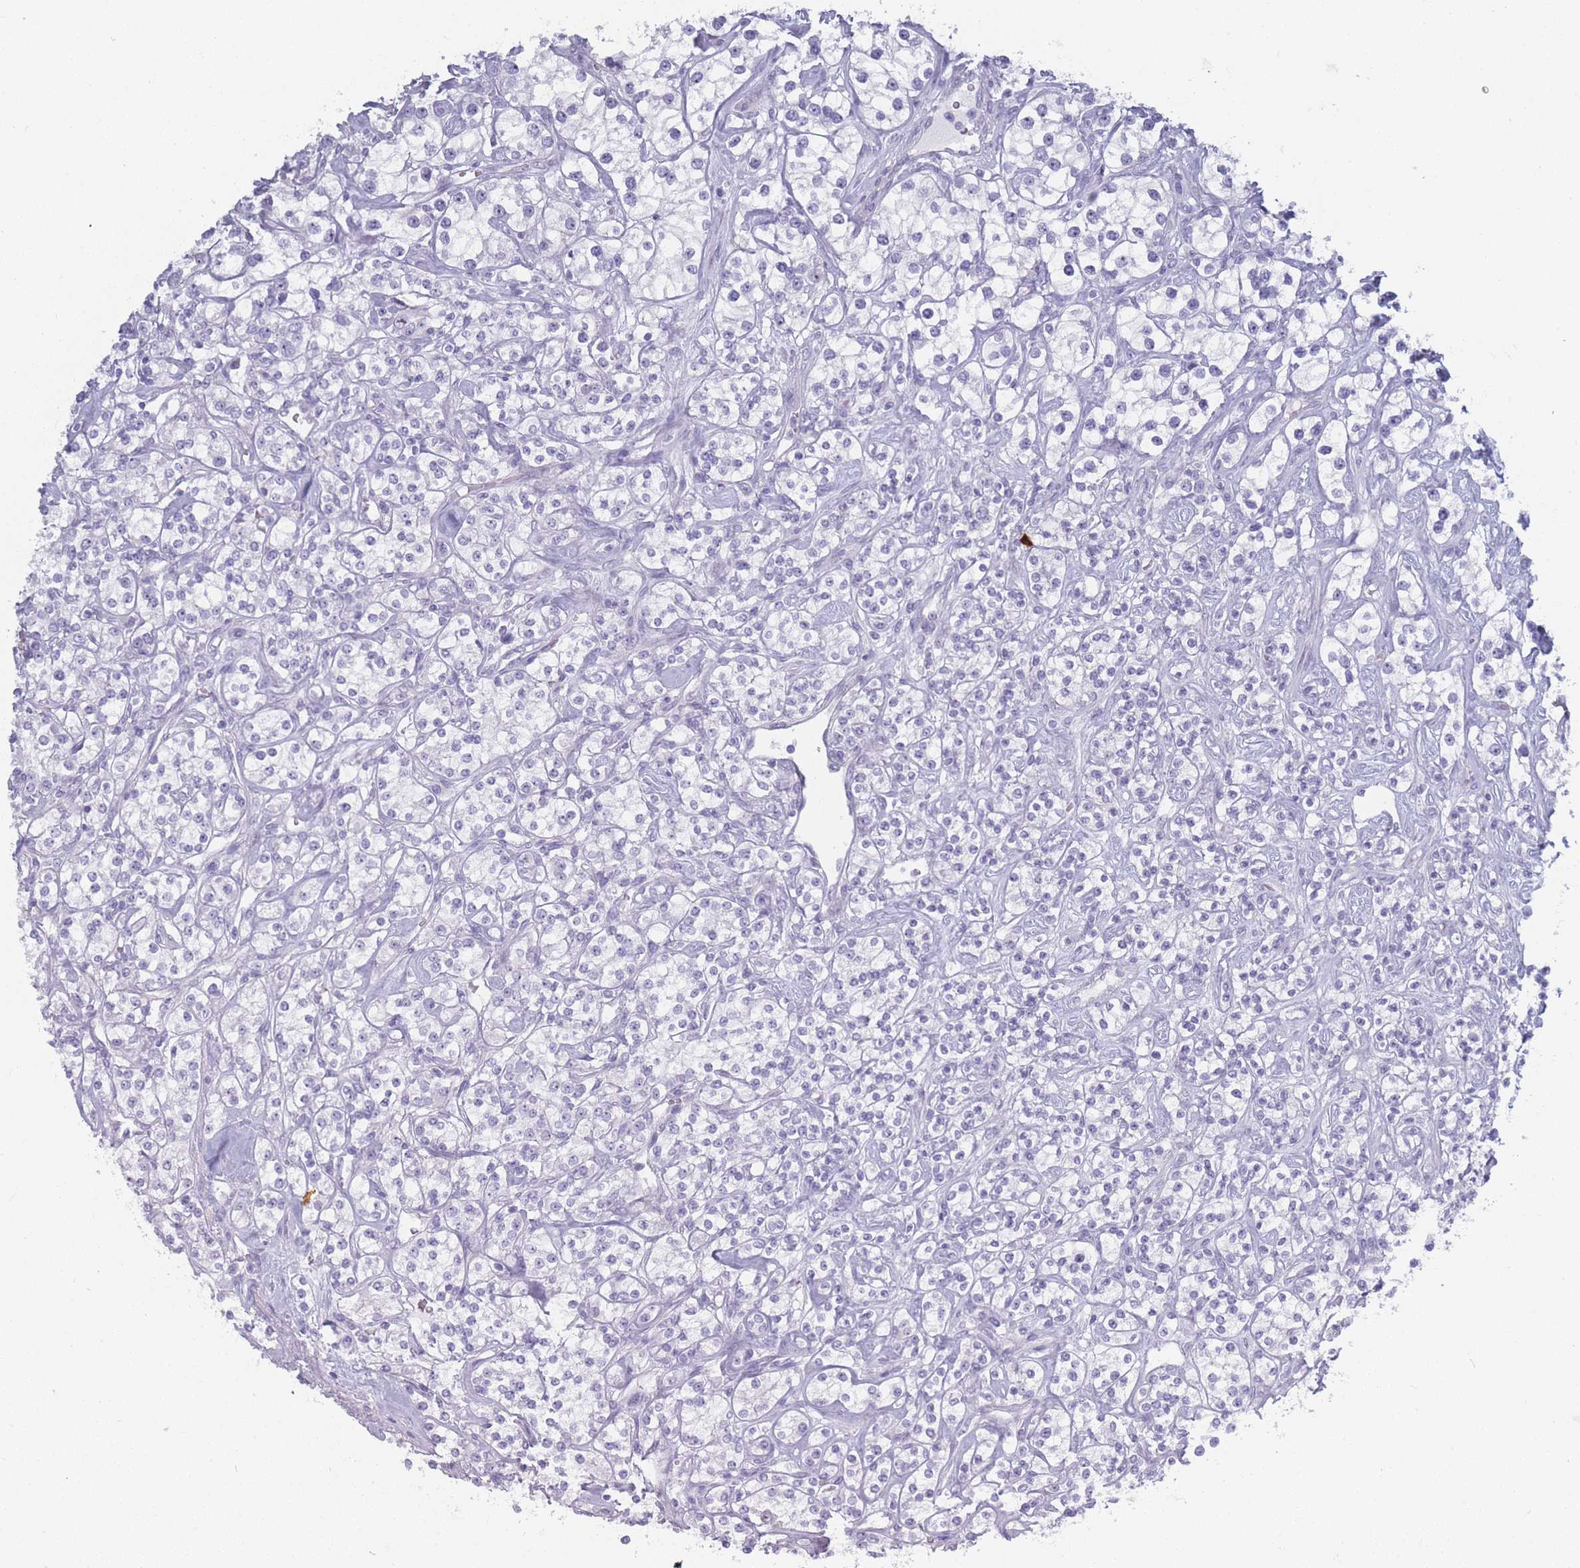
{"staining": {"intensity": "negative", "quantity": "none", "location": "none"}, "tissue": "renal cancer", "cell_type": "Tumor cells", "image_type": "cancer", "snomed": [{"axis": "morphology", "description": "Adenocarcinoma, NOS"}, {"axis": "topography", "description": "Kidney"}], "caption": "Tumor cells show no significant protein positivity in renal adenocarcinoma. Brightfield microscopy of IHC stained with DAB (3,3'-diaminobenzidine) (brown) and hematoxylin (blue), captured at high magnification.", "gene": "ROS1", "patient": {"sex": "male", "age": 77}}